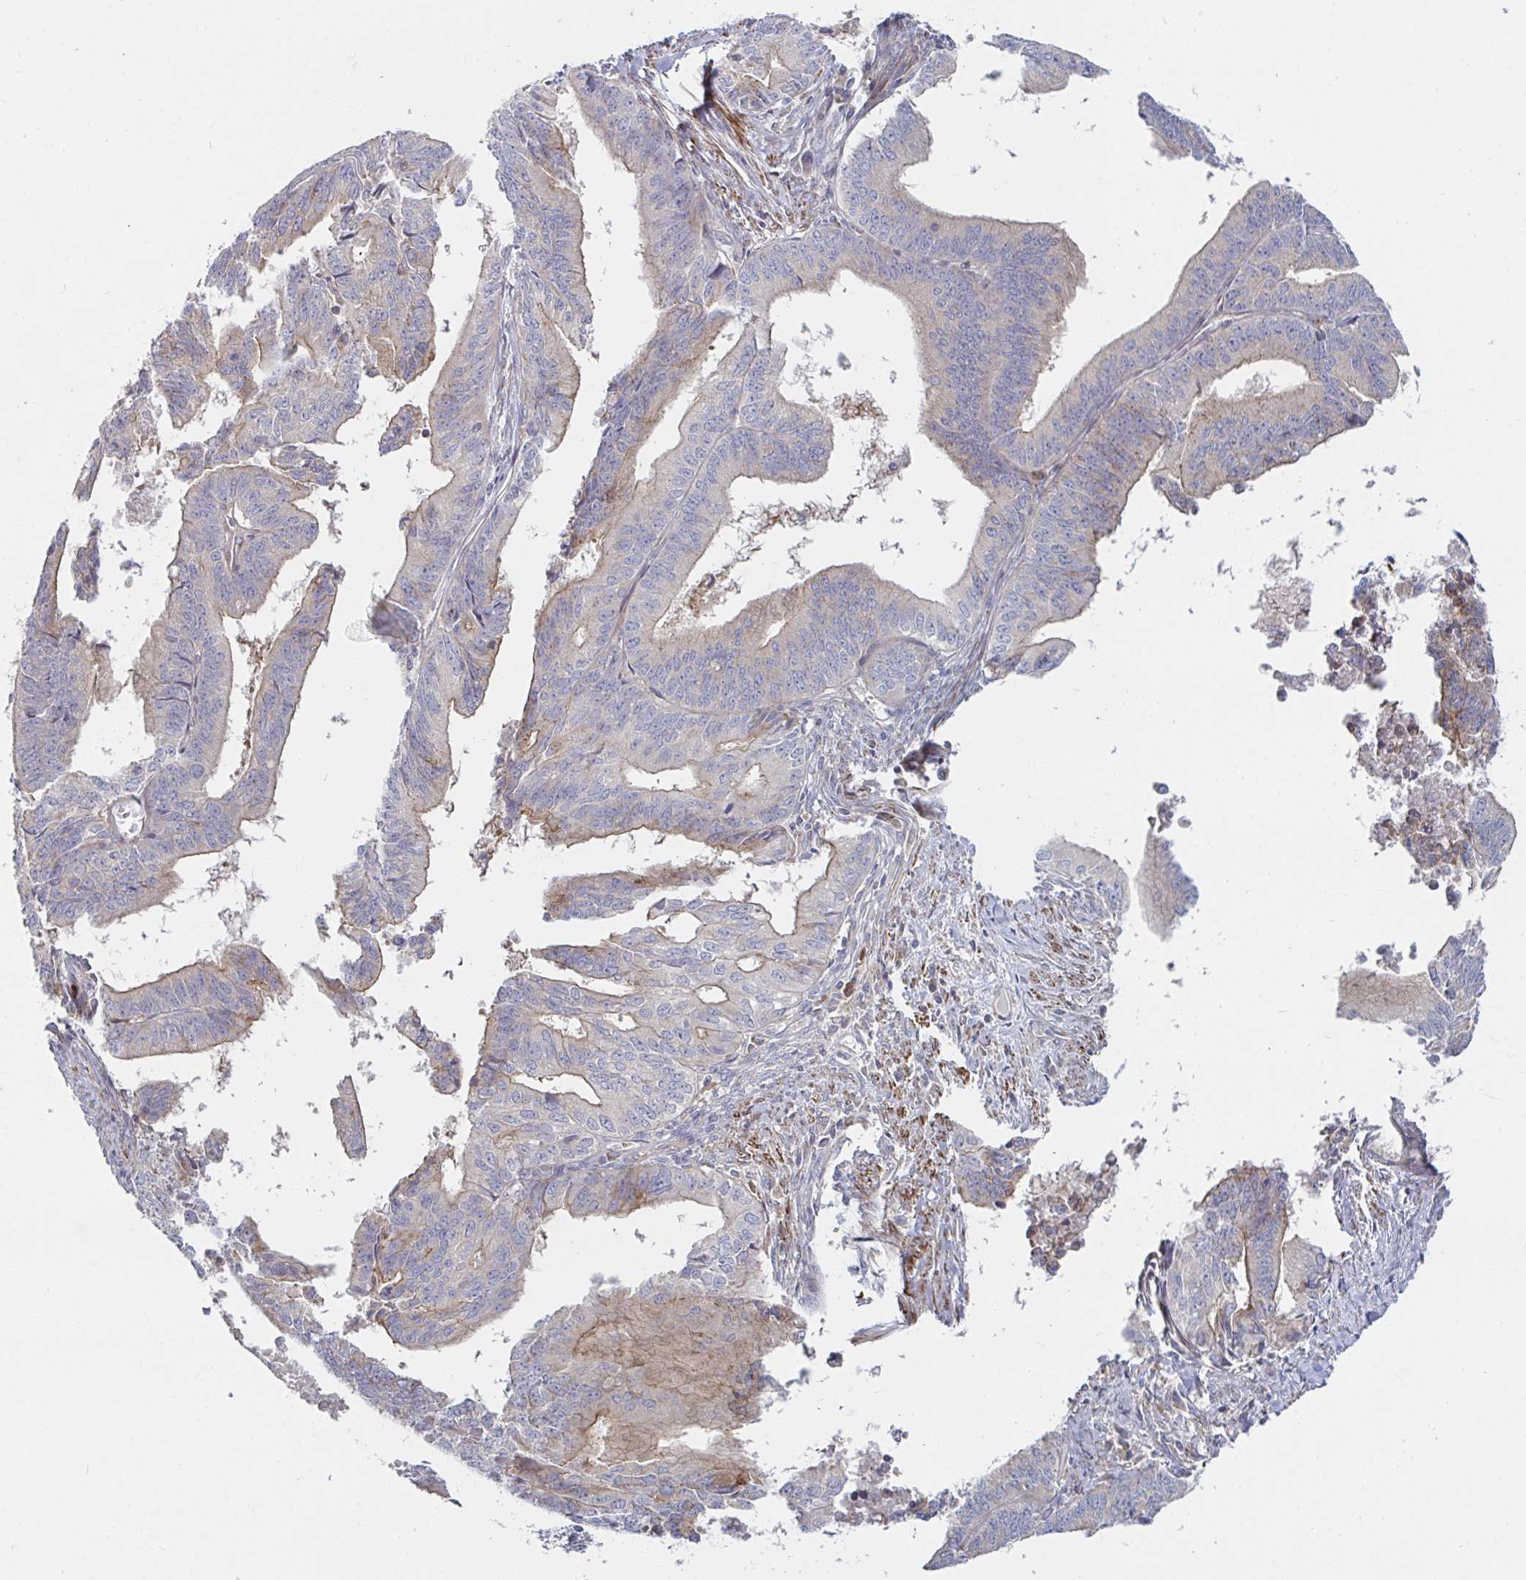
{"staining": {"intensity": "weak", "quantity": "<25%", "location": "cytoplasmic/membranous"}, "tissue": "endometrial cancer", "cell_type": "Tumor cells", "image_type": "cancer", "snomed": [{"axis": "morphology", "description": "Adenocarcinoma, NOS"}, {"axis": "topography", "description": "Endometrium"}], "caption": "An immunohistochemistry (IHC) micrograph of endometrial cancer is shown. There is no staining in tumor cells of endometrial cancer. Nuclei are stained in blue.", "gene": "SSH2", "patient": {"sex": "female", "age": 65}}